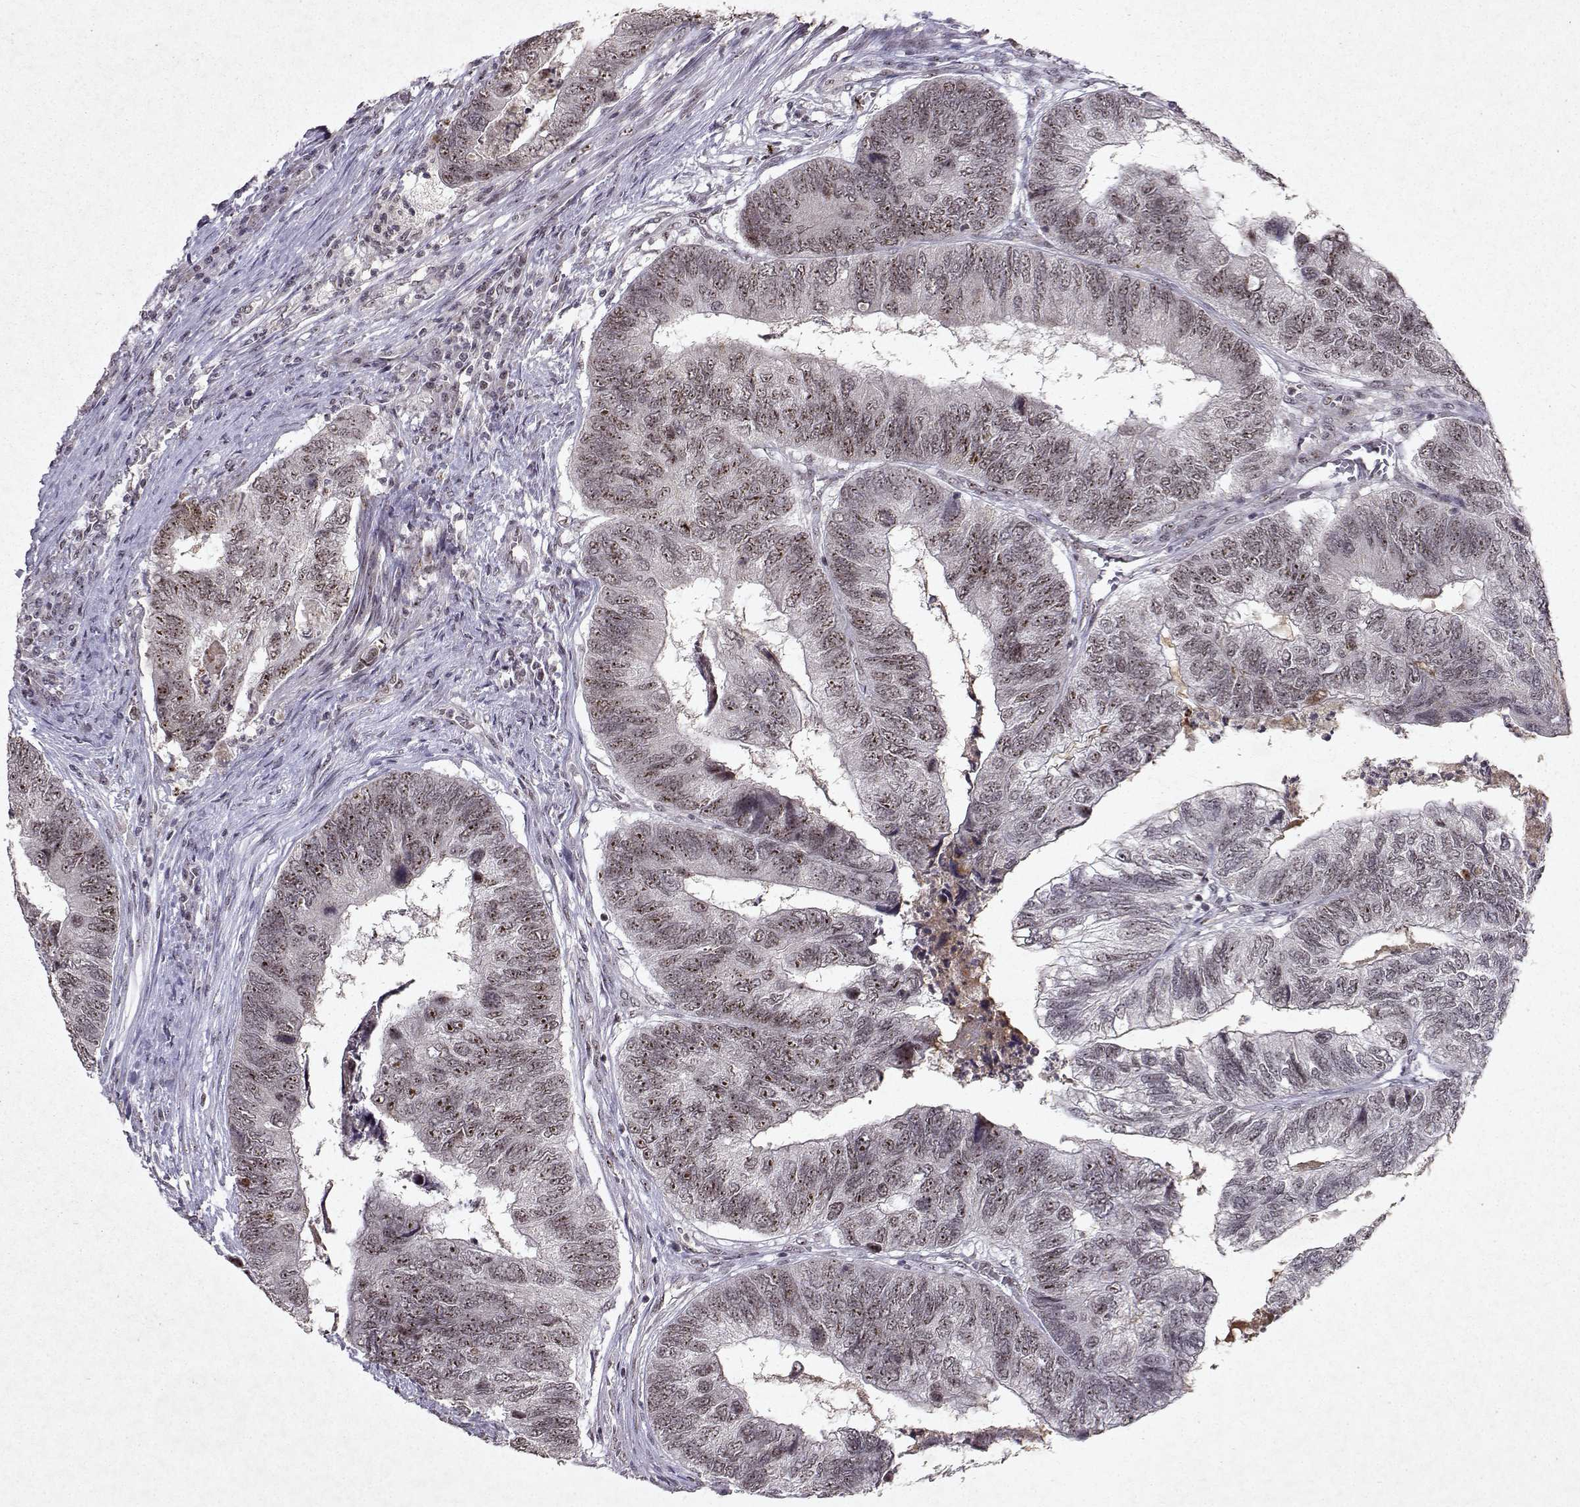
{"staining": {"intensity": "weak", "quantity": ">75%", "location": "nuclear"}, "tissue": "colorectal cancer", "cell_type": "Tumor cells", "image_type": "cancer", "snomed": [{"axis": "morphology", "description": "Adenocarcinoma, NOS"}, {"axis": "topography", "description": "Colon"}], "caption": "This is a micrograph of immunohistochemistry (IHC) staining of colorectal cancer (adenocarcinoma), which shows weak expression in the nuclear of tumor cells.", "gene": "DDX56", "patient": {"sex": "female", "age": 67}}